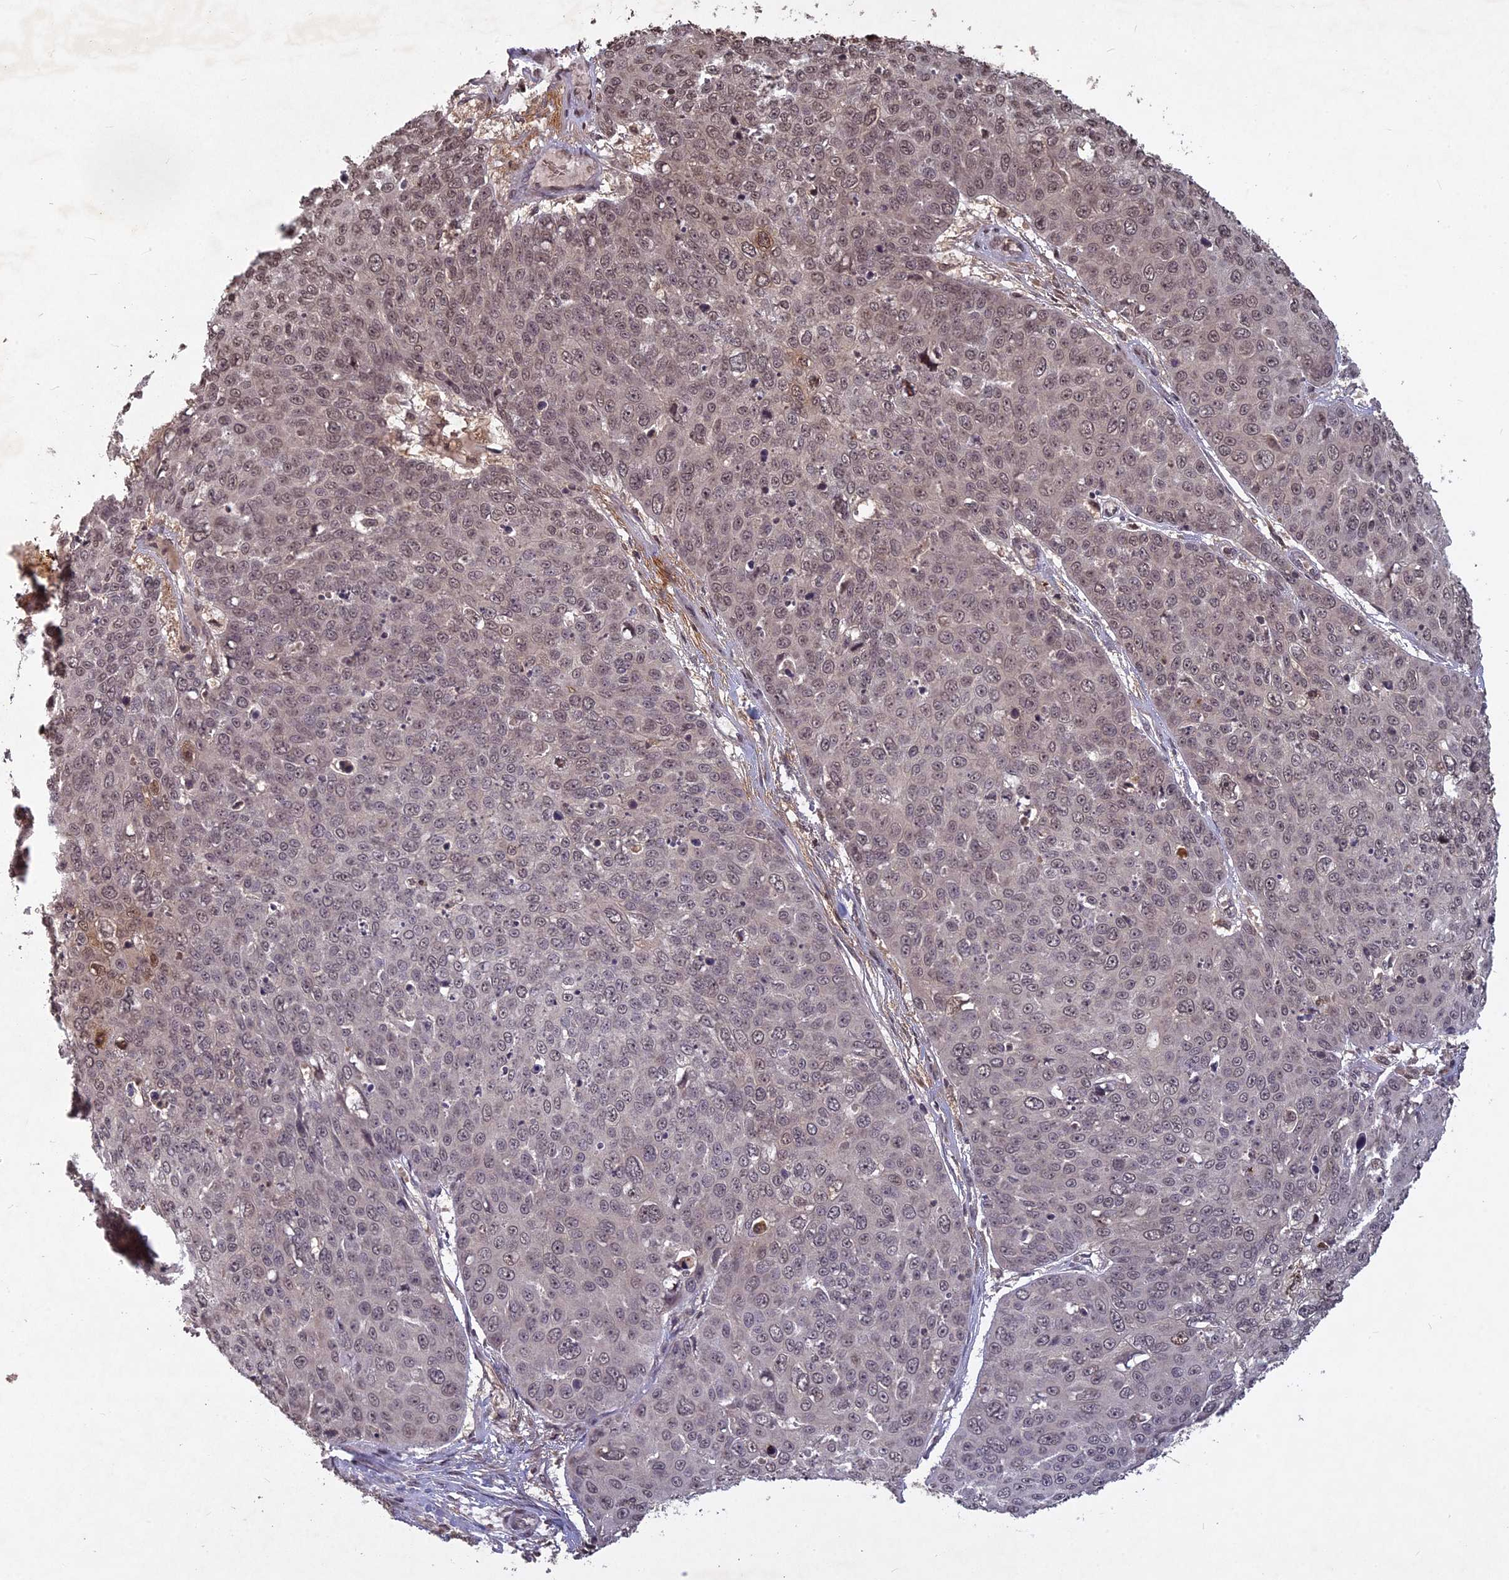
{"staining": {"intensity": "weak", "quantity": "25%-75%", "location": "nuclear"}, "tissue": "skin cancer", "cell_type": "Tumor cells", "image_type": "cancer", "snomed": [{"axis": "morphology", "description": "Squamous cell carcinoma, NOS"}, {"axis": "topography", "description": "Skin"}], "caption": "Squamous cell carcinoma (skin) stained with a protein marker reveals weak staining in tumor cells.", "gene": "SRMS", "patient": {"sex": "male", "age": 71}}